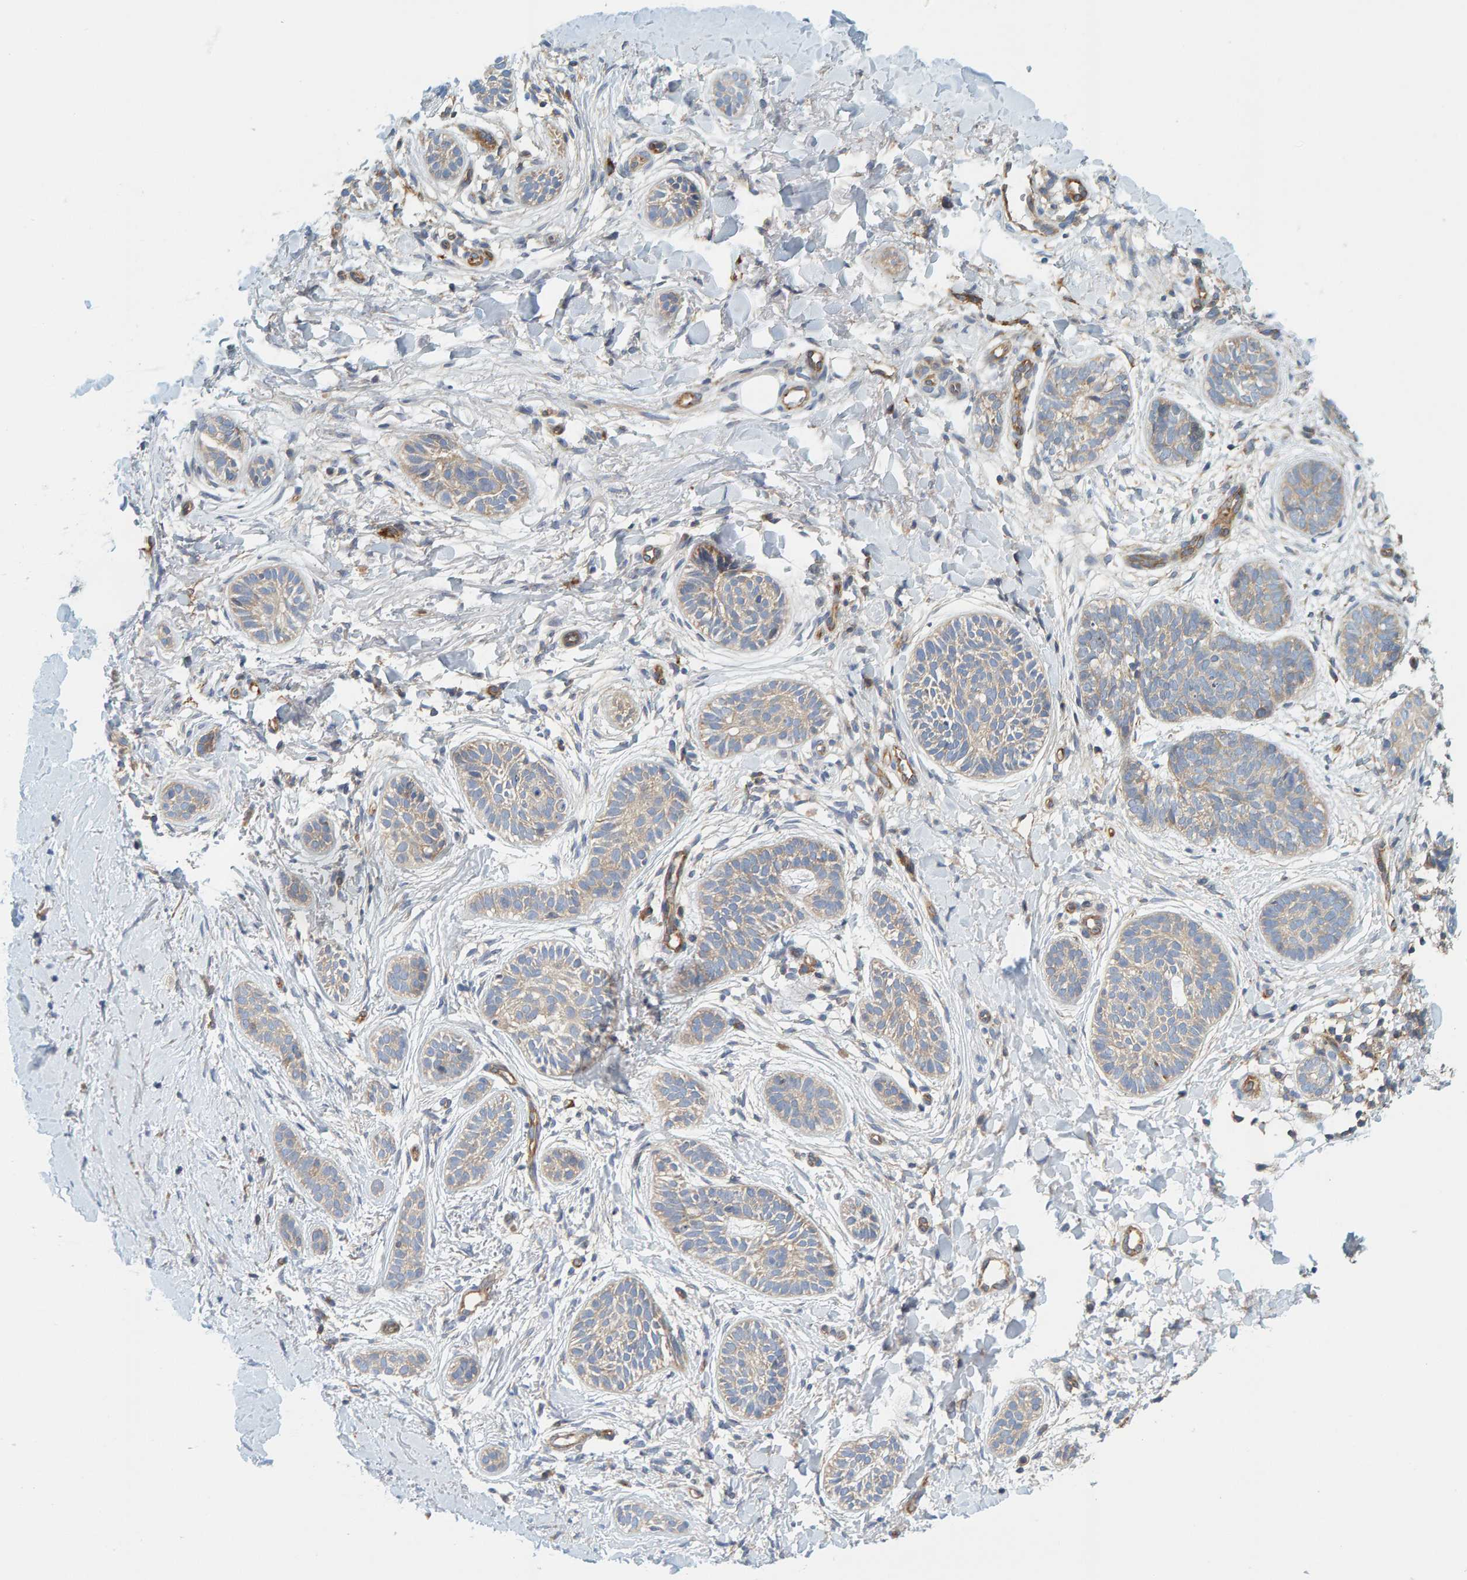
{"staining": {"intensity": "weak", "quantity": "<25%", "location": "cytoplasmic/membranous"}, "tissue": "skin cancer", "cell_type": "Tumor cells", "image_type": "cancer", "snomed": [{"axis": "morphology", "description": "Normal tissue, NOS"}, {"axis": "morphology", "description": "Basal cell carcinoma"}, {"axis": "topography", "description": "Skin"}], "caption": "Protein analysis of skin basal cell carcinoma exhibits no significant positivity in tumor cells.", "gene": "PRKD2", "patient": {"sex": "male", "age": 63}}